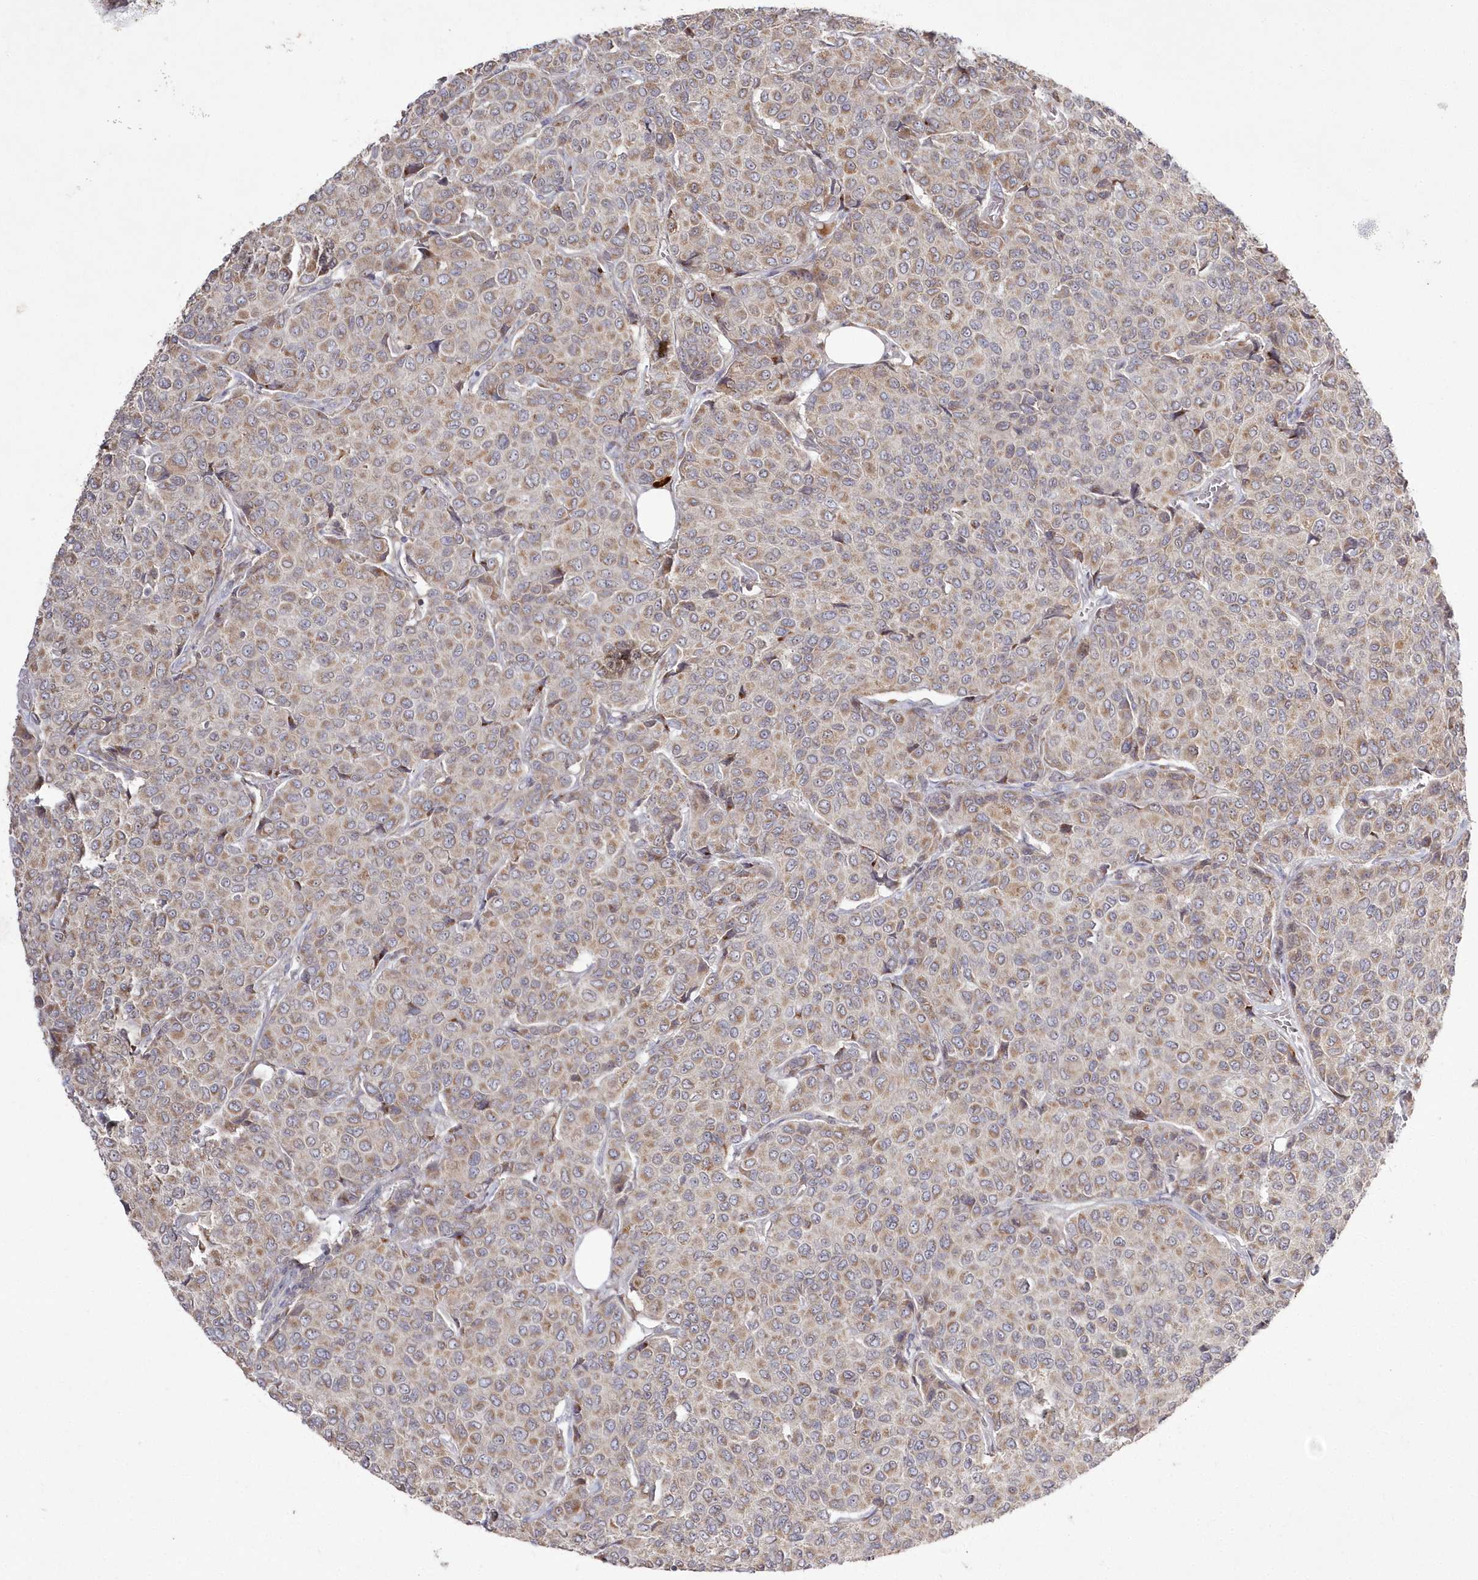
{"staining": {"intensity": "moderate", "quantity": ">75%", "location": "cytoplasmic/membranous"}, "tissue": "breast cancer", "cell_type": "Tumor cells", "image_type": "cancer", "snomed": [{"axis": "morphology", "description": "Duct carcinoma"}, {"axis": "topography", "description": "Breast"}], "caption": "DAB immunohistochemical staining of human breast infiltrating ductal carcinoma exhibits moderate cytoplasmic/membranous protein staining in approximately >75% of tumor cells. The protein is stained brown, and the nuclei are stained in blue (DAB (3,3'-diaminobenzidine) IHC with brightfield microscopy, high magnification).", "gene": "ARSB", "patient": {"sex": "female", "age": 55}}